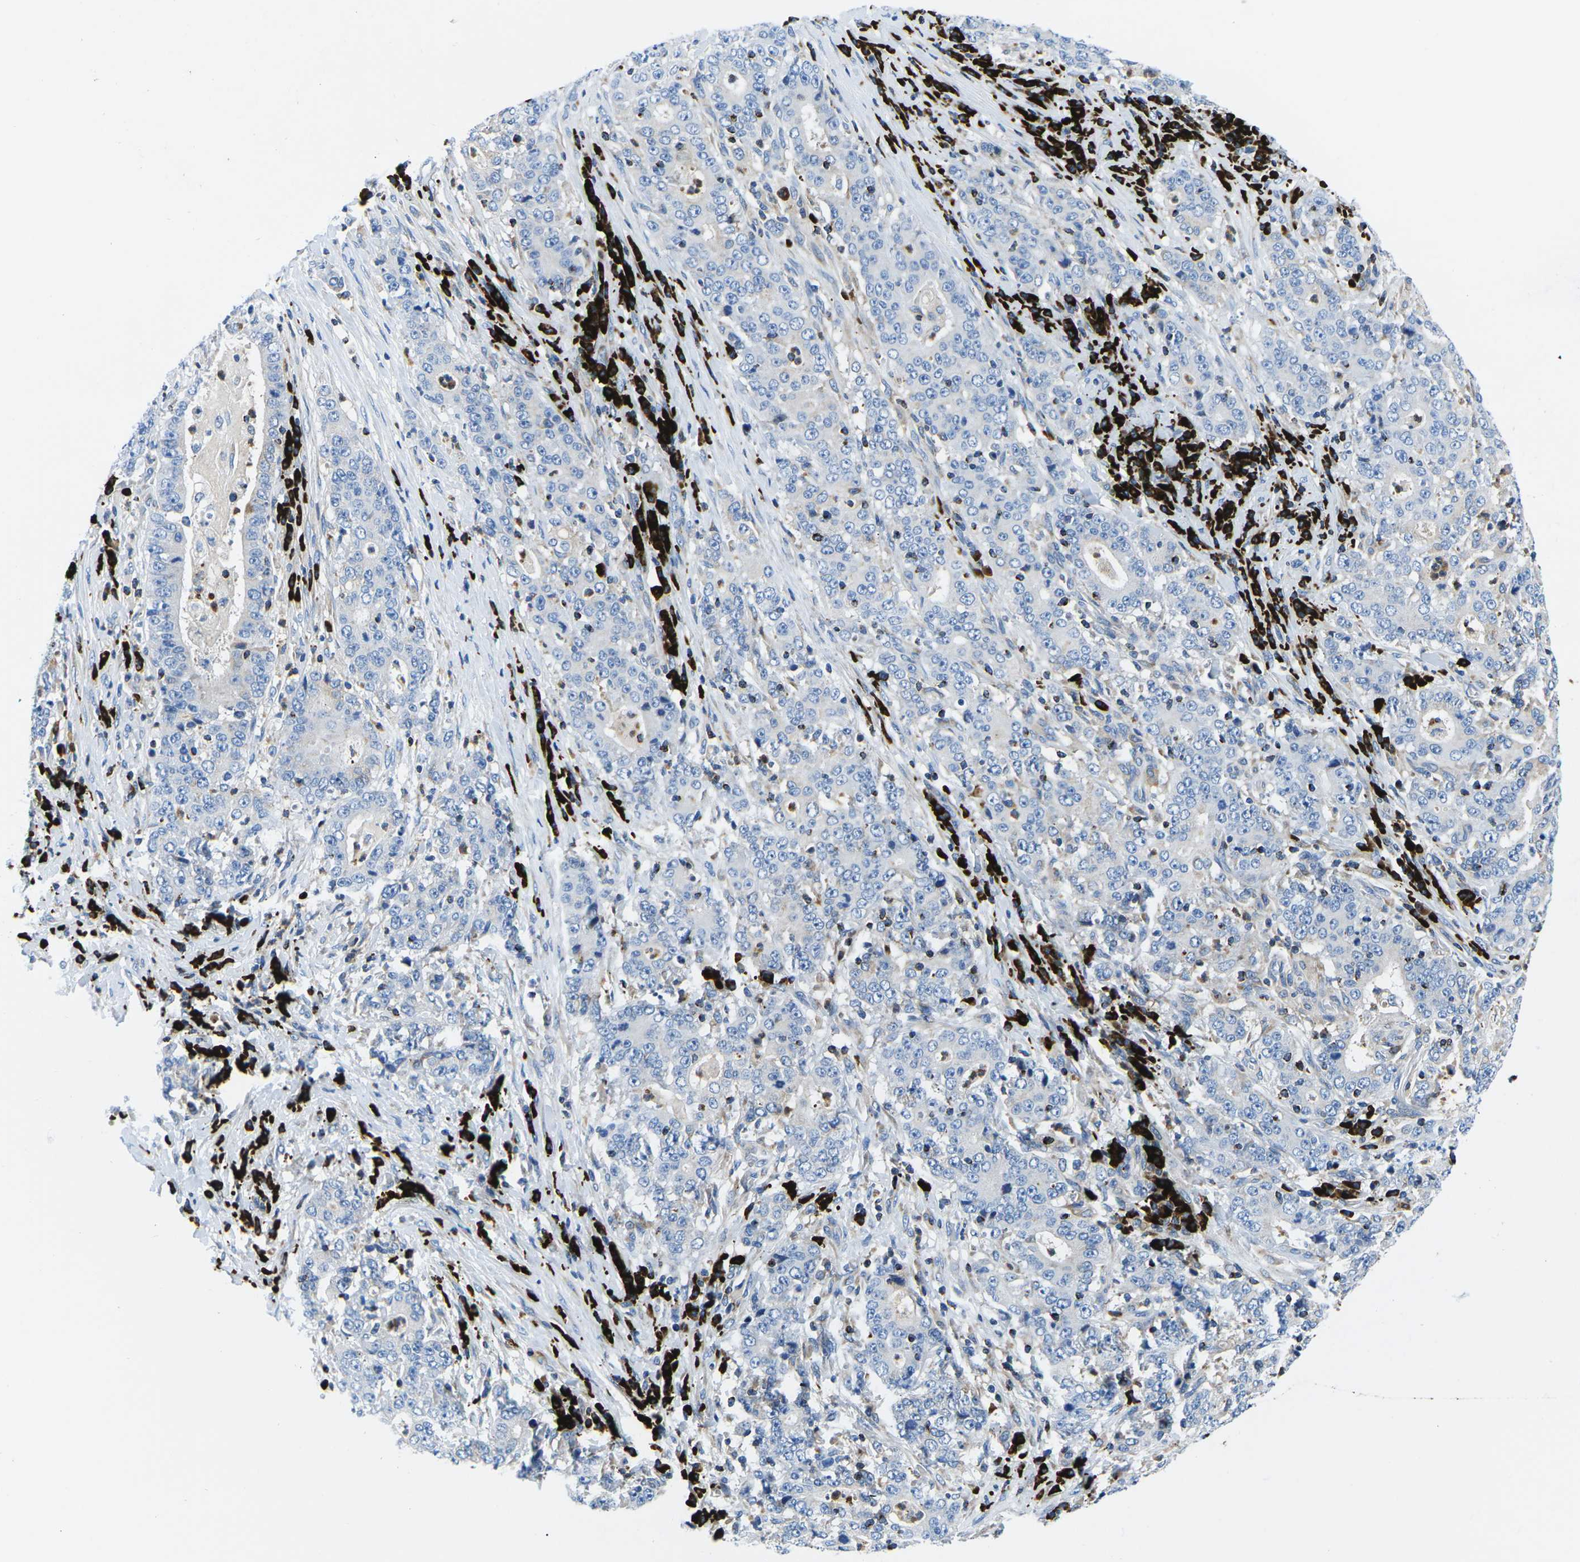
{"staining": {"intensity": "negative", "quantity": "none", "location": "none"}, "tissue": "stomach cancer", "cell_type": "Tumor cells", "image_type": "cancer", "snomed": [{"axis": "morphology", "description": "Normal tissue, NOS"}, {"axis": "morphology", "description": "Adenocarcinoma, NOS"}, {"axis": "topography", "description": "Stomach, upper"}, {"axis": "topography", "description": "Stomach"}], "caption": "IHC image of human stomach cancer (adenocarcinoma) stained for a protein (brown), which exhibits no expression in tumor cells.", "gene": "MC4R", "patient": {"sex": "male", "age": 59}}